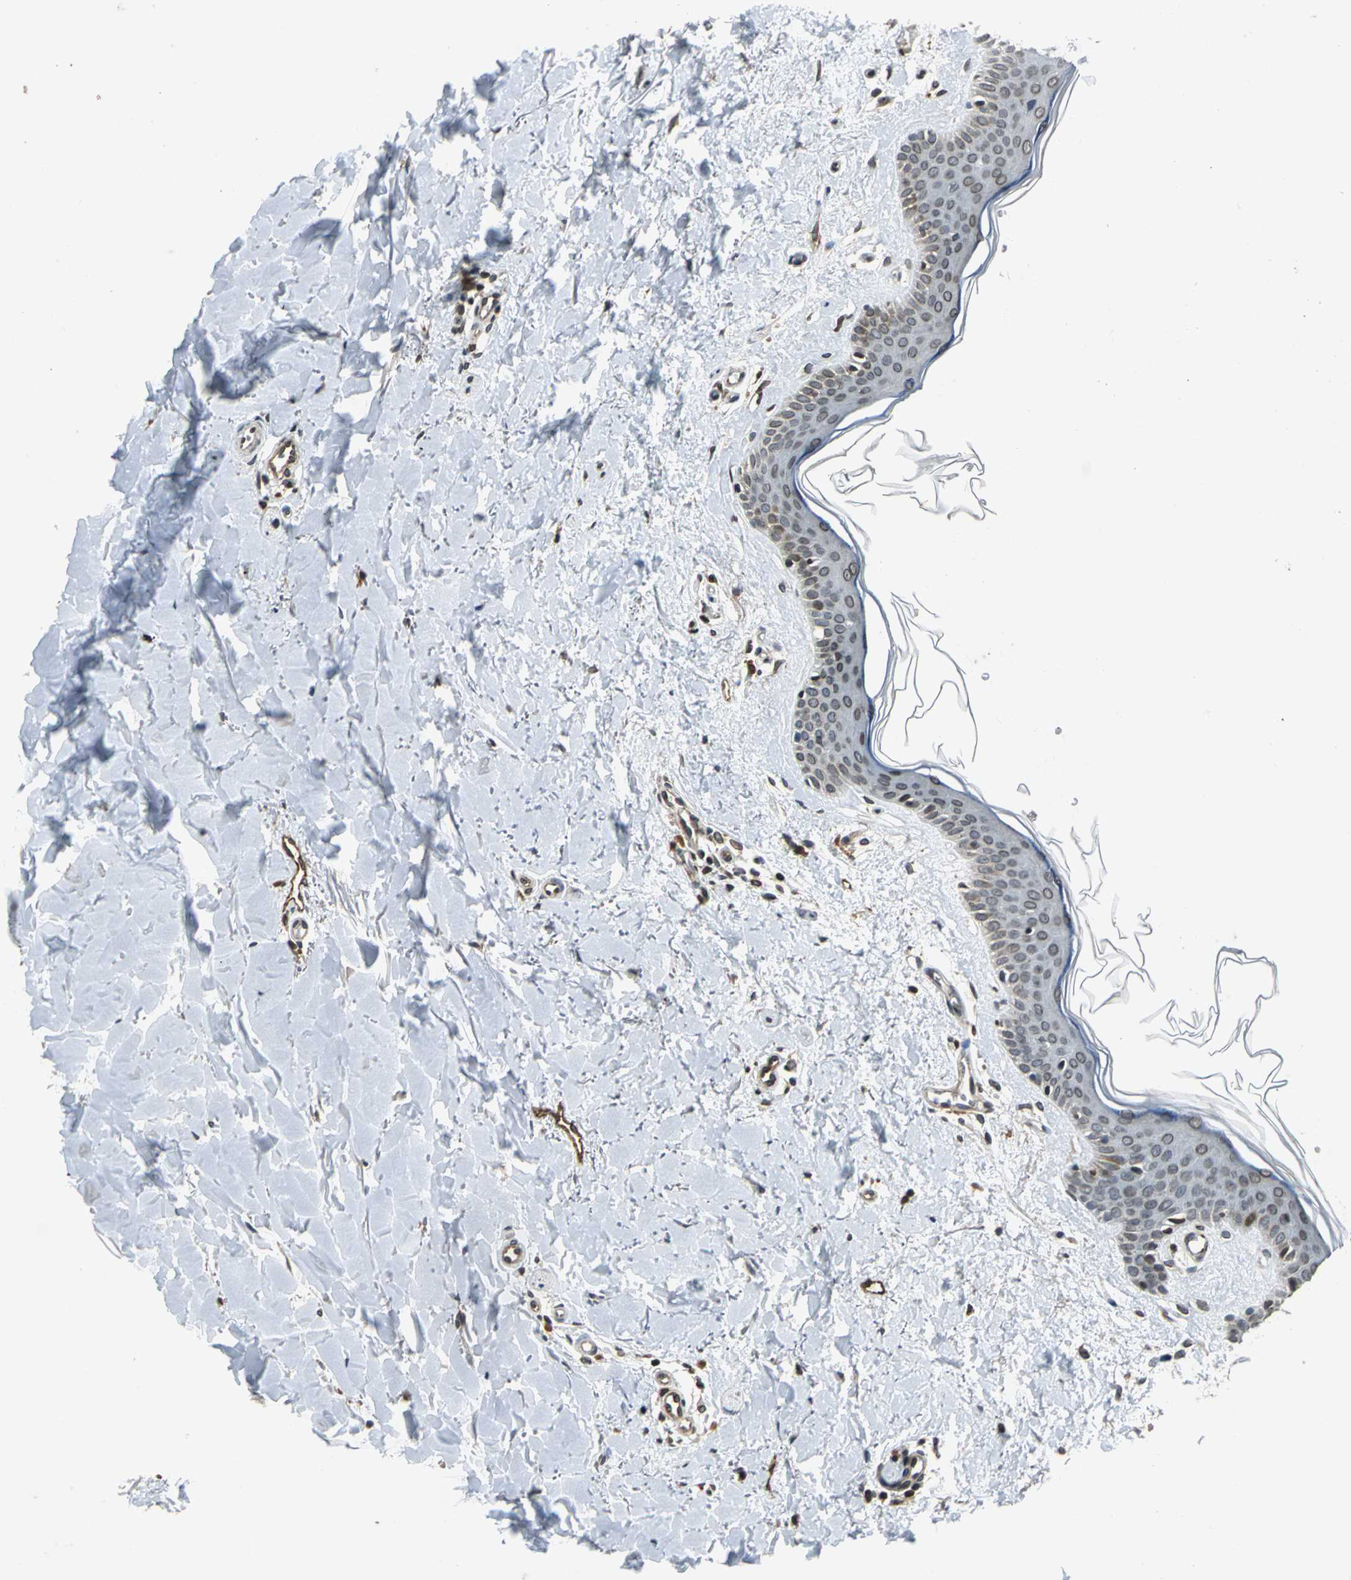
{"staining": {"intensity": "moderate", "quantity": ">75%", "location": "nuclear"}, "tissue": "skin", "cell_type": "Fibroblasts", "image_type": "normal", "snomed": [{"axis": "morphology", "description": "Normal tissue, NOS"}, {"axis": "topography", "description": "Skin"}], "caption": "Immunohistochemistry histopathology image of normal skin: skin stained using immunohistochemistry (IHC) shows medium levels of moderate protein expression localized specifically in the nuclear of fibroblasts, appearing as a nuclear brown color.", "gene": "BRIP1", "patient": {"sex": "female", "age": 56}}